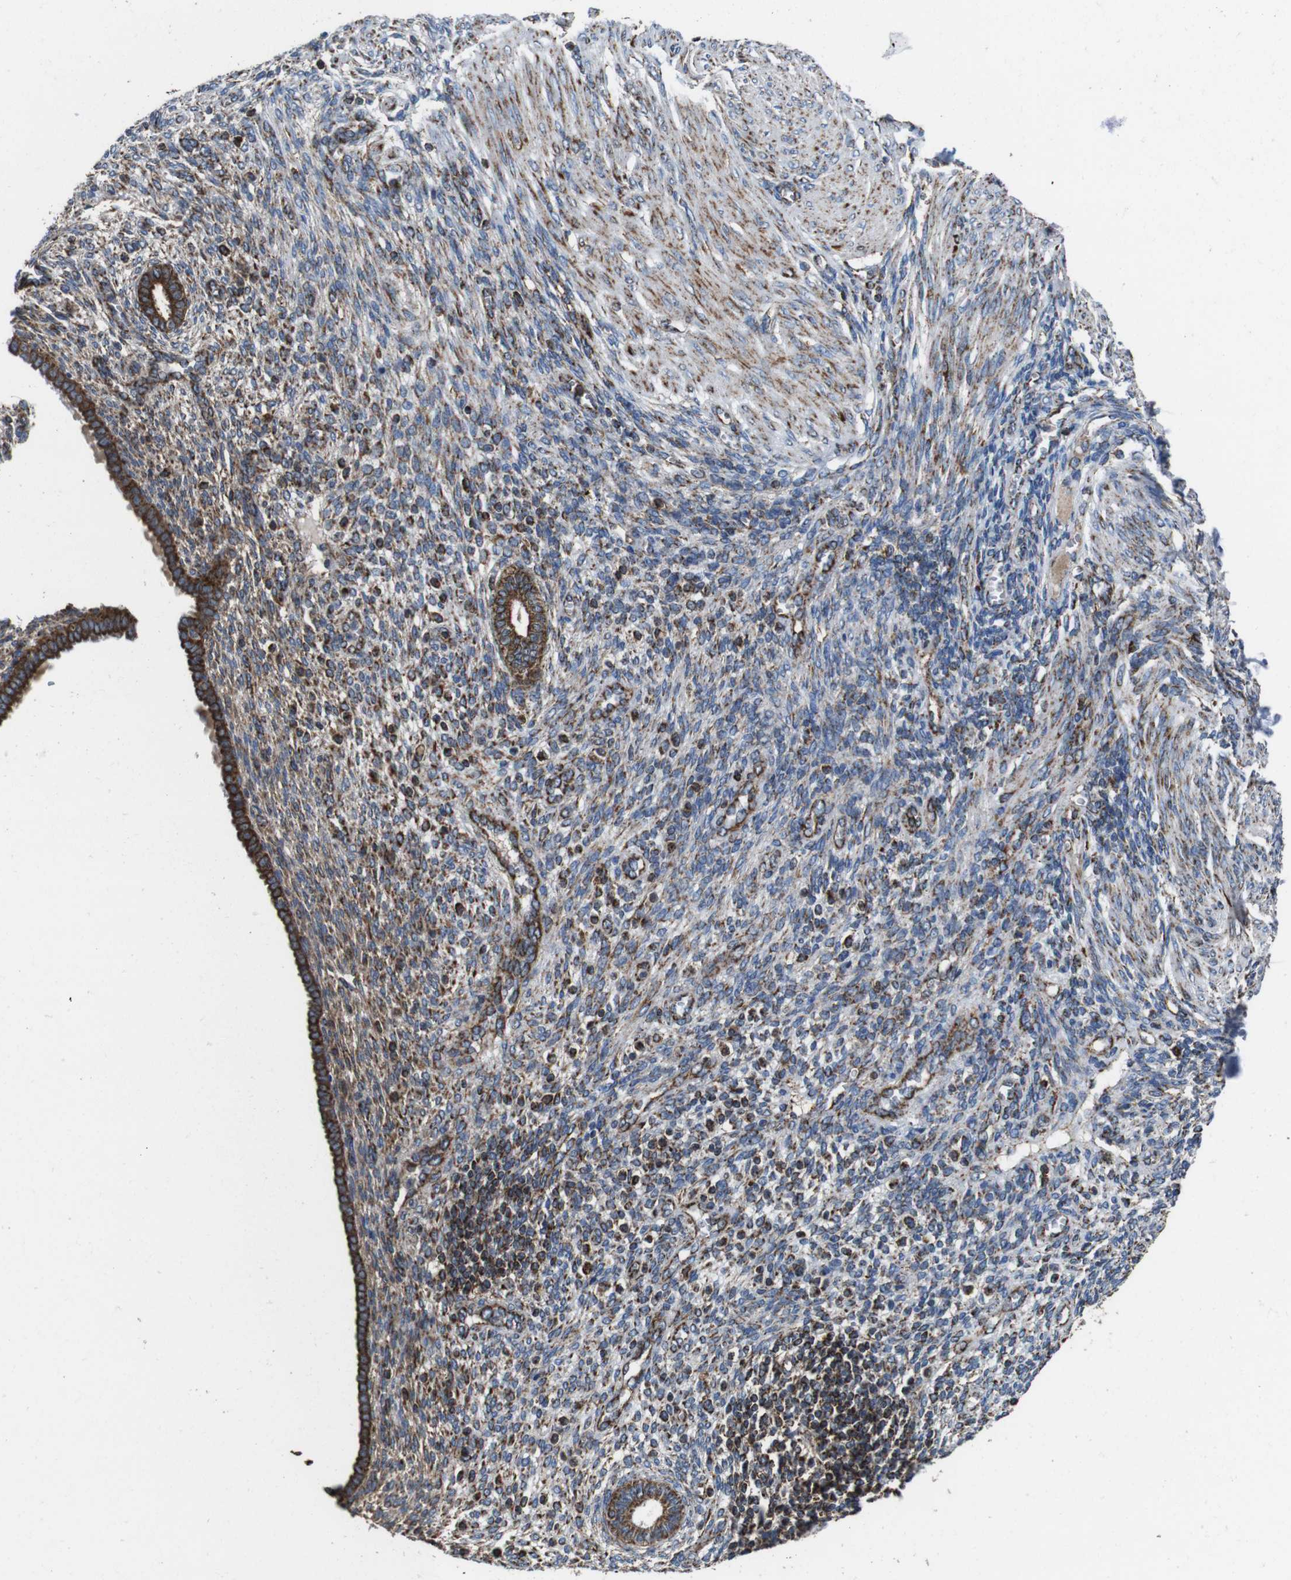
{"staining": {"intensity": "weak", "quantity": "<25%", "location": "cytoplasmic/membranous"}, "tissue": "endometrium", "cell_type": "Cells in endometrial stroma", "image_type": "normal", "snomed": [{"axis": "morphology", "description": "Normal tissue, NOS"}, {"axis": "topography", "description": "Endometrium"}], "caption": "This photomicrograph is of normal endometrium stained with immunohistochemistry to label a protein in brown with the nuclei are counter-stained blue. There is no positivity in cells in endometrial stroma.", "gene": "HK1", "patient": {"sex": "female", "age": 72}}